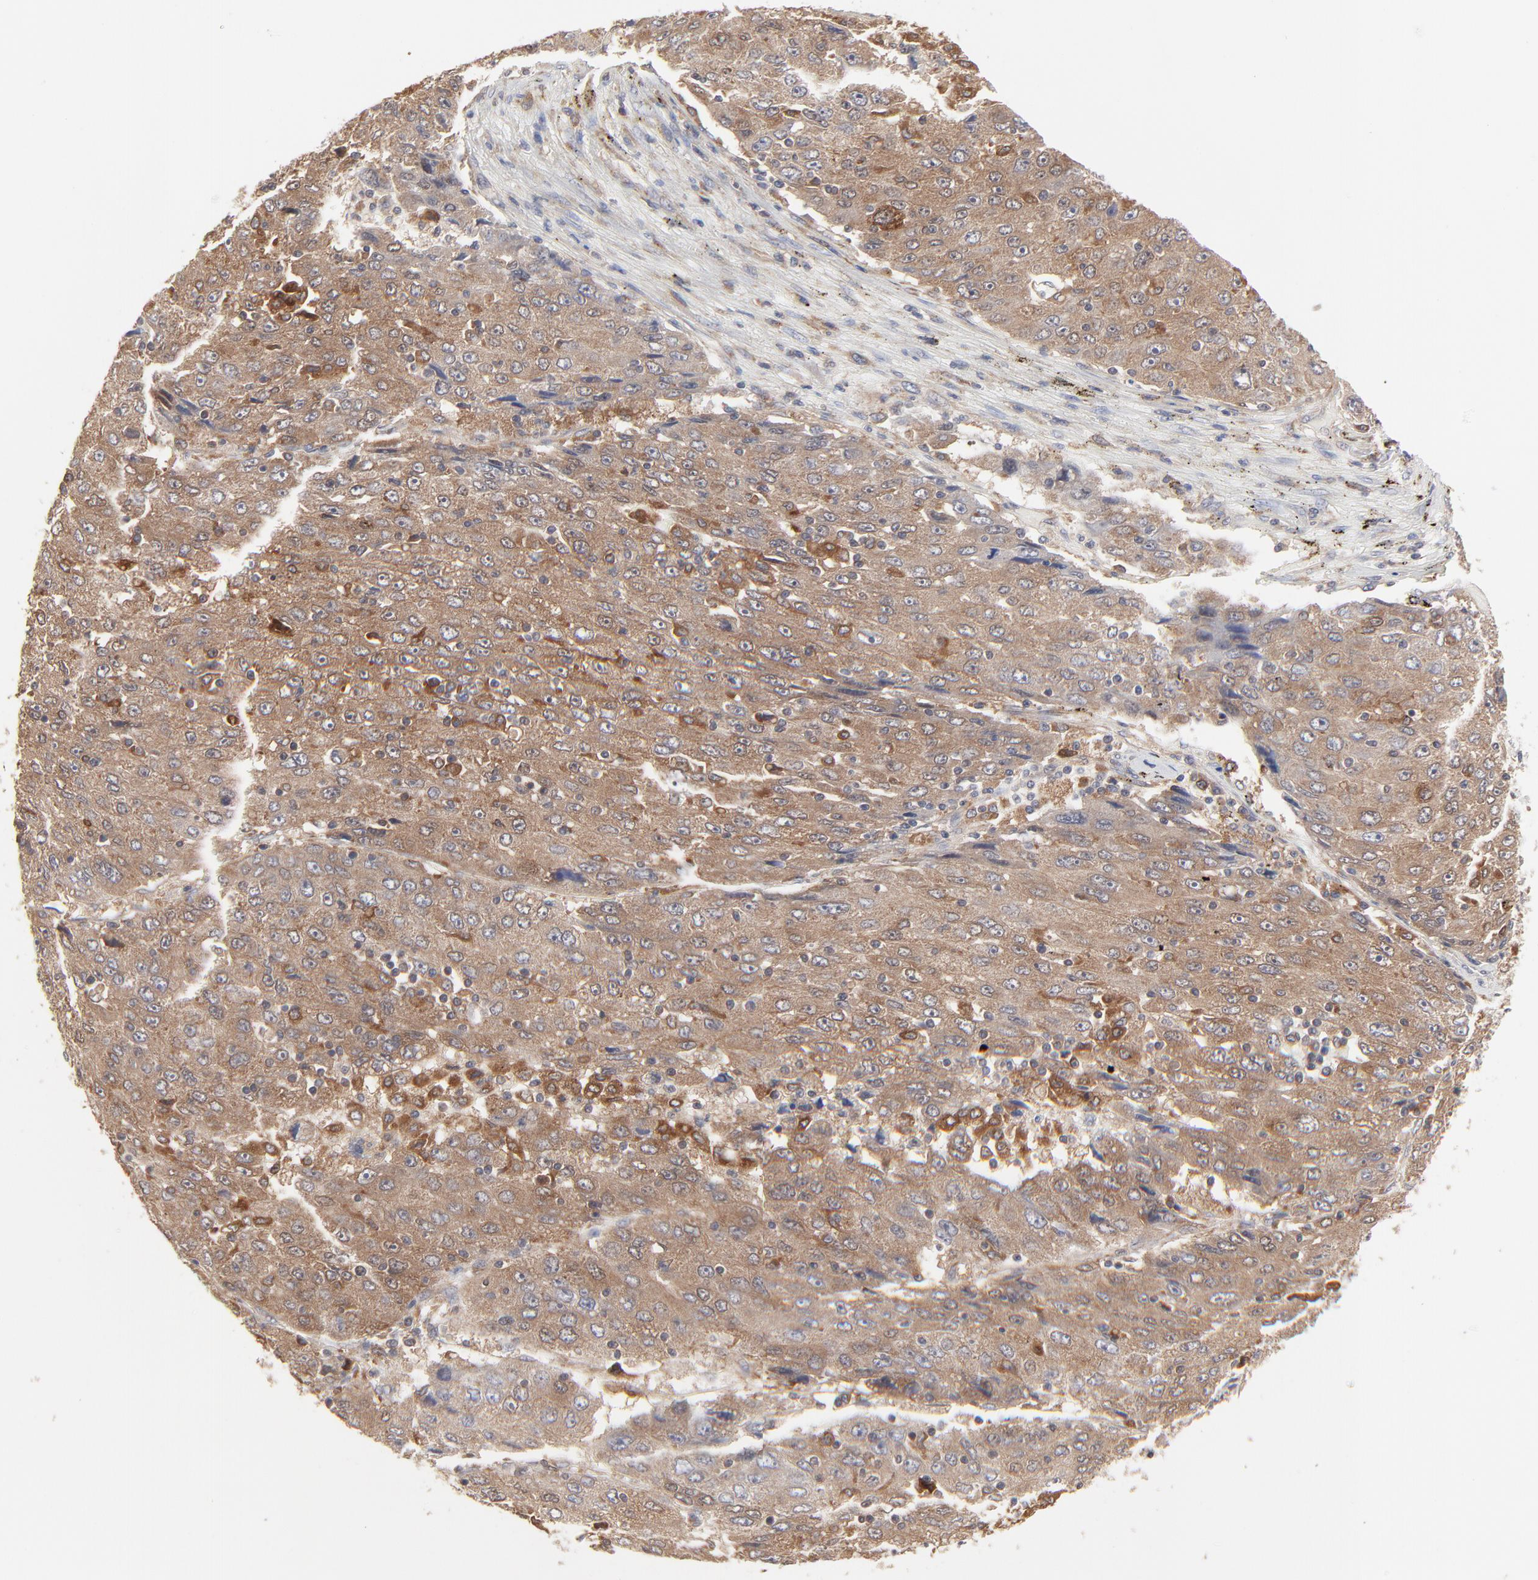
{"staining": {"intensity": "strong", "quantity": ">75%", "location": "cytoplasmic/membranous"}, "tissue": "liver cancer", "cell_type": "Tumor cells", "image_type": "cancer", "snomed": [{"axis": "morphology", "description": "Carcinoma, Hepatocellular, NOS"}, {"axis": "topography", "description": "Liver"}], "caption": "Hepatocellular carcinoma (liver) stained with a brown dye reveals strong cytoplasmic/membranous positive positivity in approximately >75% of tumor cells.", "gene": "RAB9A", "patient": {"sex": "male", "age": 49}}